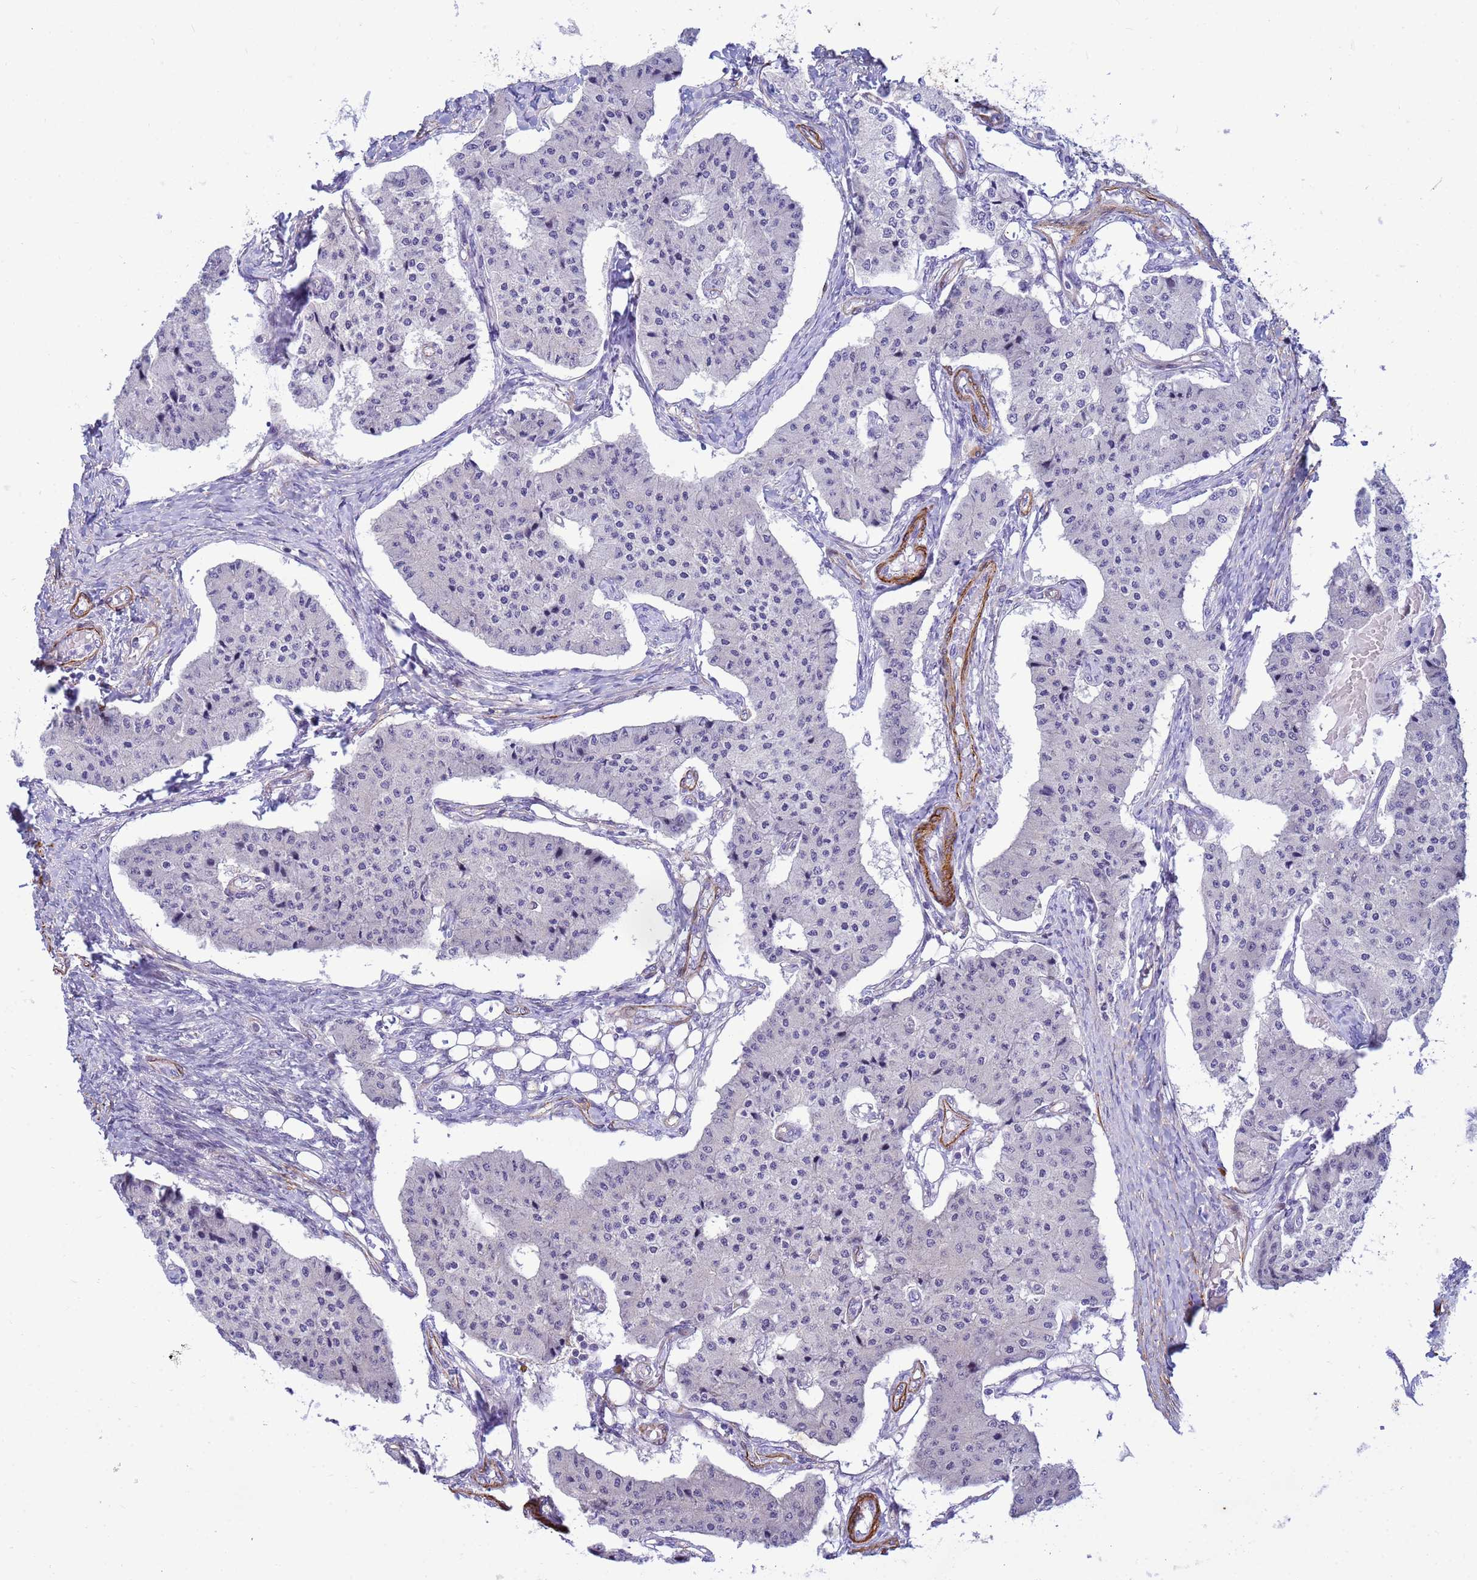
{"staining": {"intensity": "negative", "quantity": "none", "location": "none"}, "tissue": "carcinoid", "cell_type": "Tumor cells", "image_type": "cancer", "snomed": [{"axis": "morphology", "description": "Carcinoid, malignant, NOS"}, {"axis": "topography", "description": "Colon"}], "caption": "This is an immunohistochemistry histopathology image of malignant carcinoid. There is no expression in tumor cells.", "gene": "P2RX7", "patient": {"sex": "female", "age": 52}}